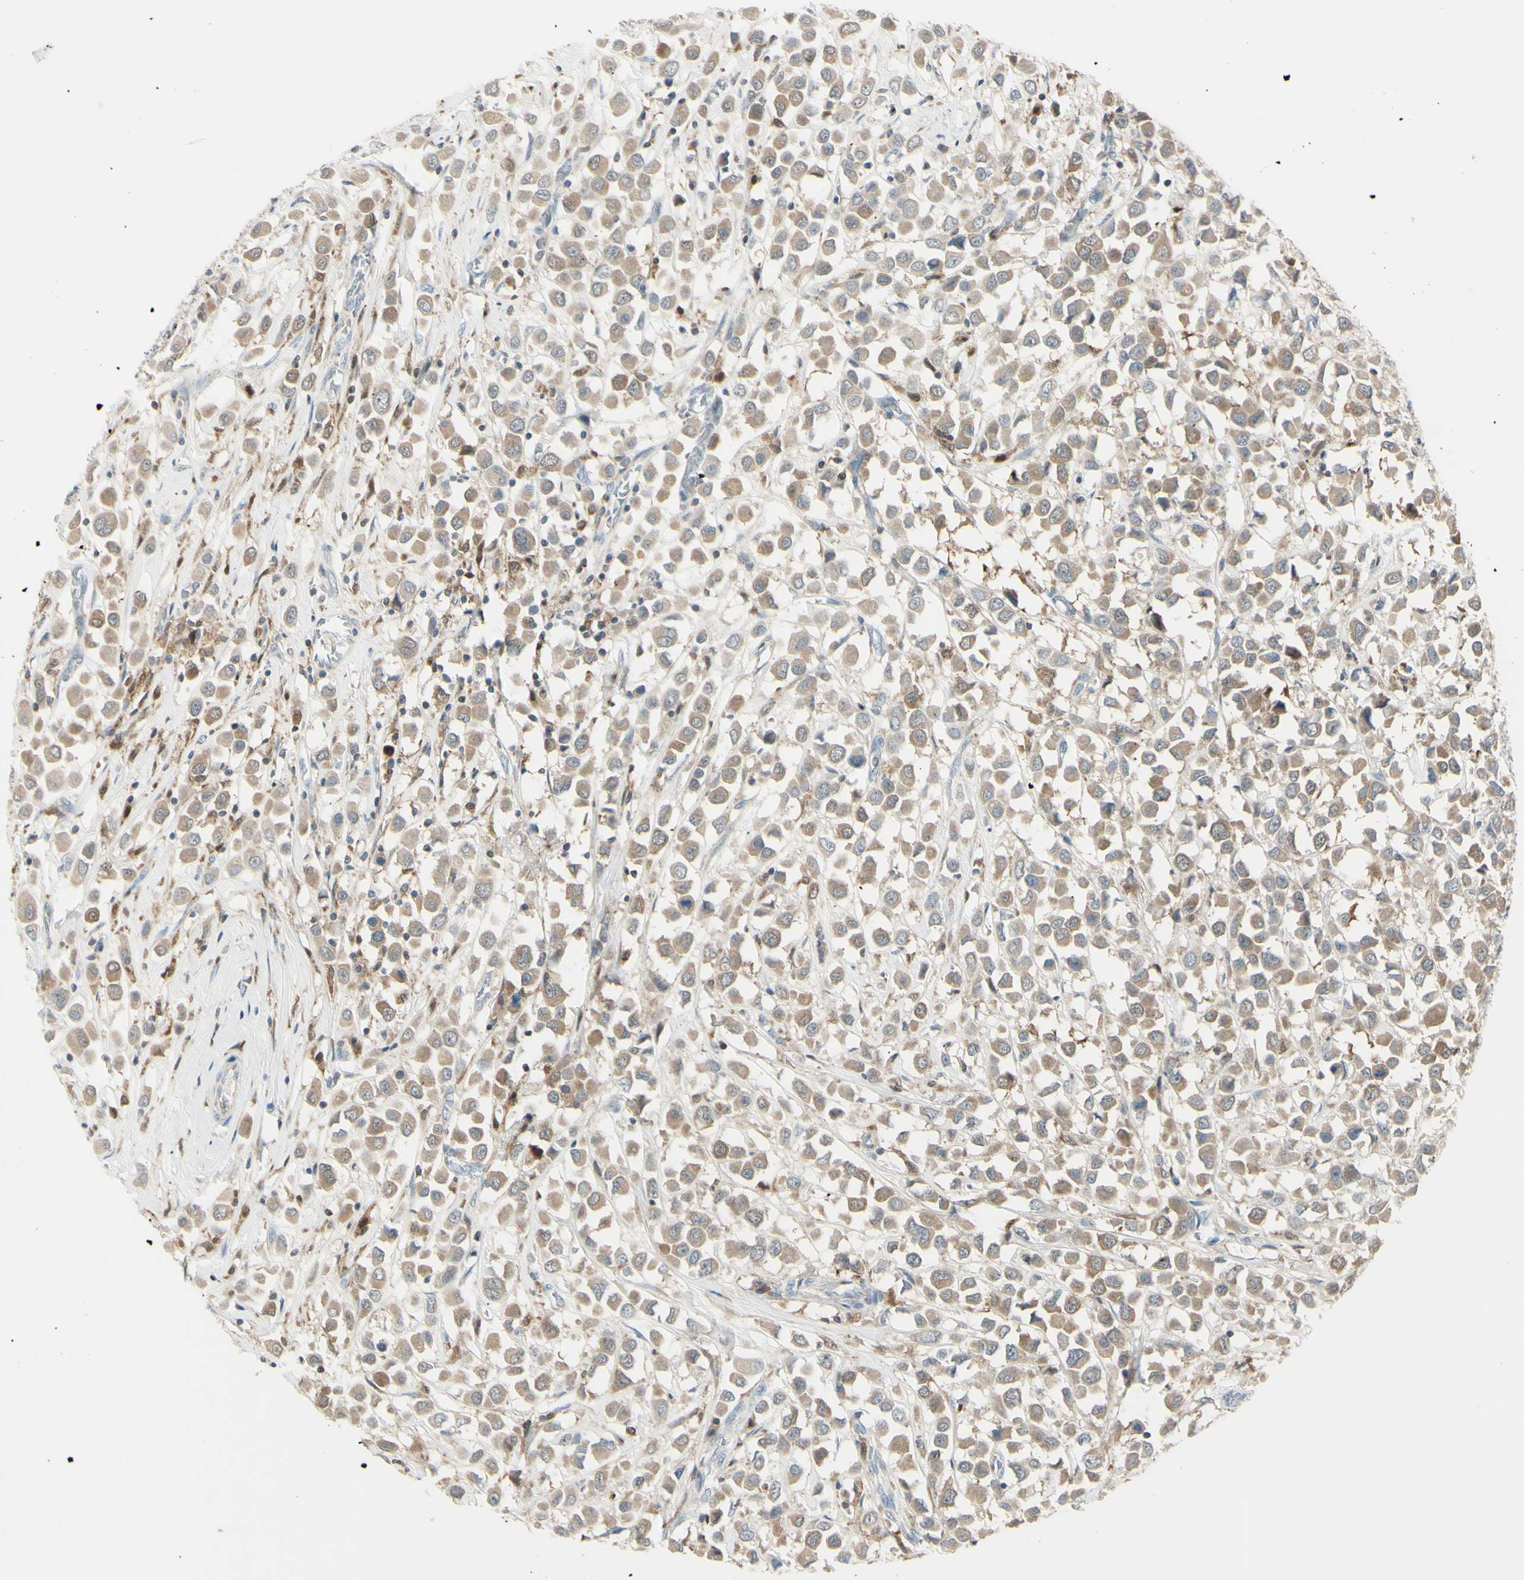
{"staining": {"intensity": "moderate", "quantity": ">75%", "location": "cytoplasmic/membranous"}, "tissue": "breast cancer", "cell_type": "Tumor cells", "image_type": "cancer", "snomed": [{"axis": "morphology", "description": "Duct carcinoma"}, {"axis": "topography", "description": "Breast"}], "caption": "Immunohistochemical staining of human breast infiltrating ductal carcinoma exhibits medium levels of moderate cytoplasmic/membranous expression in approximately >75% of tumor cells.", "gene": "CYRIB", "patient": {"sex": "female", "age": 61}}